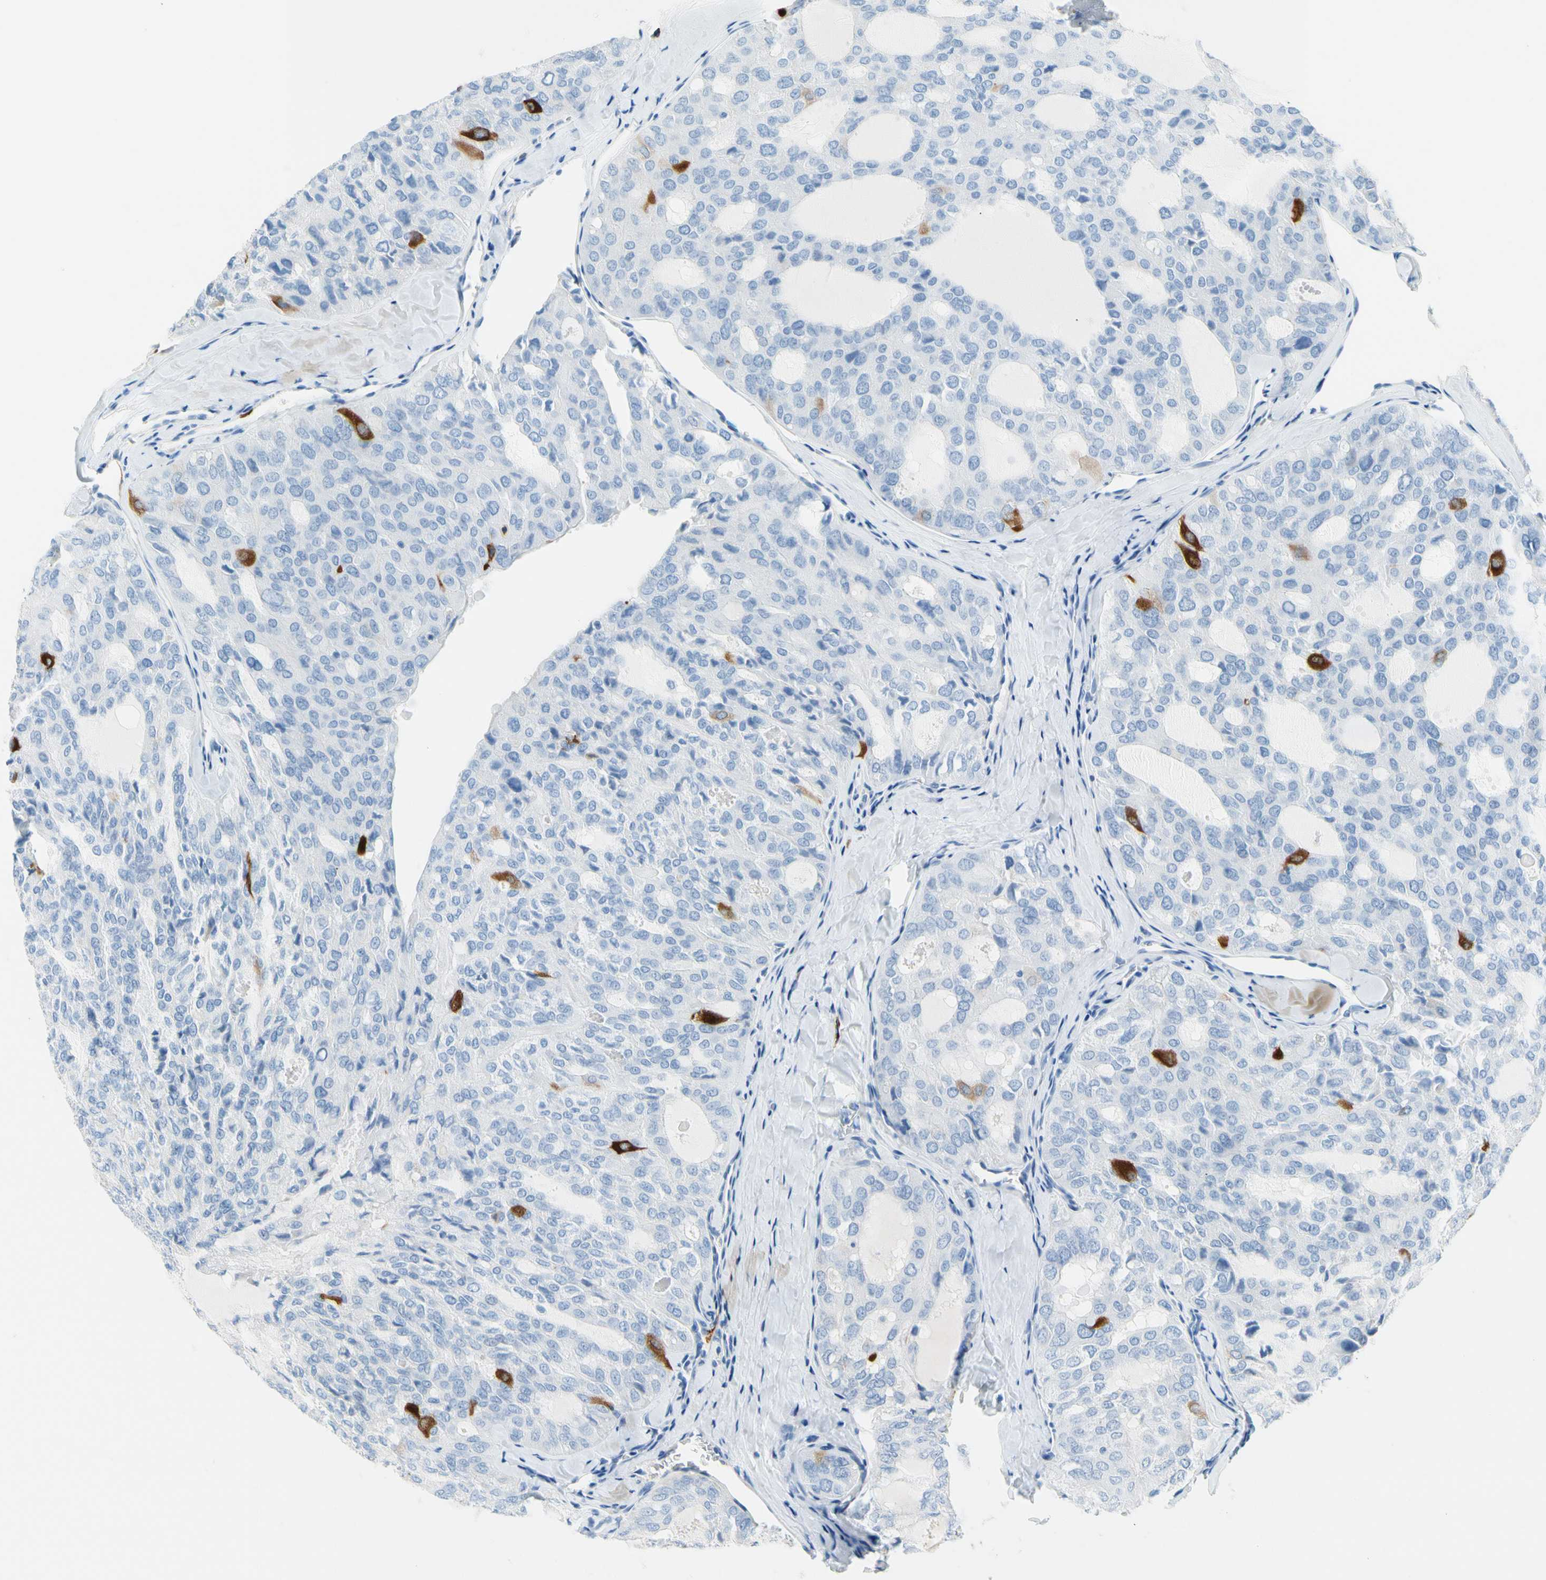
{"staining": {"intensity": "strong", "quantity": "<25%", "location": "cytoplasmic/membranous"}, "tissue": "thyroid cancer", "cell_type": "Tumor cells", "image_type": "cancer", "snomed": [{"axis": "morphology", "description": "Follicular adenoma carcinoma, NOS"}, {"axis": "topography", "description": "Thyroid gland"}], "caption": "Follicular adenoma carcinoma (thyroid) stained with a protein marker demonstrates strong staining in tumor cells.", "gene": "TACC3", "patient": {"sex": "male", "age": 75}}